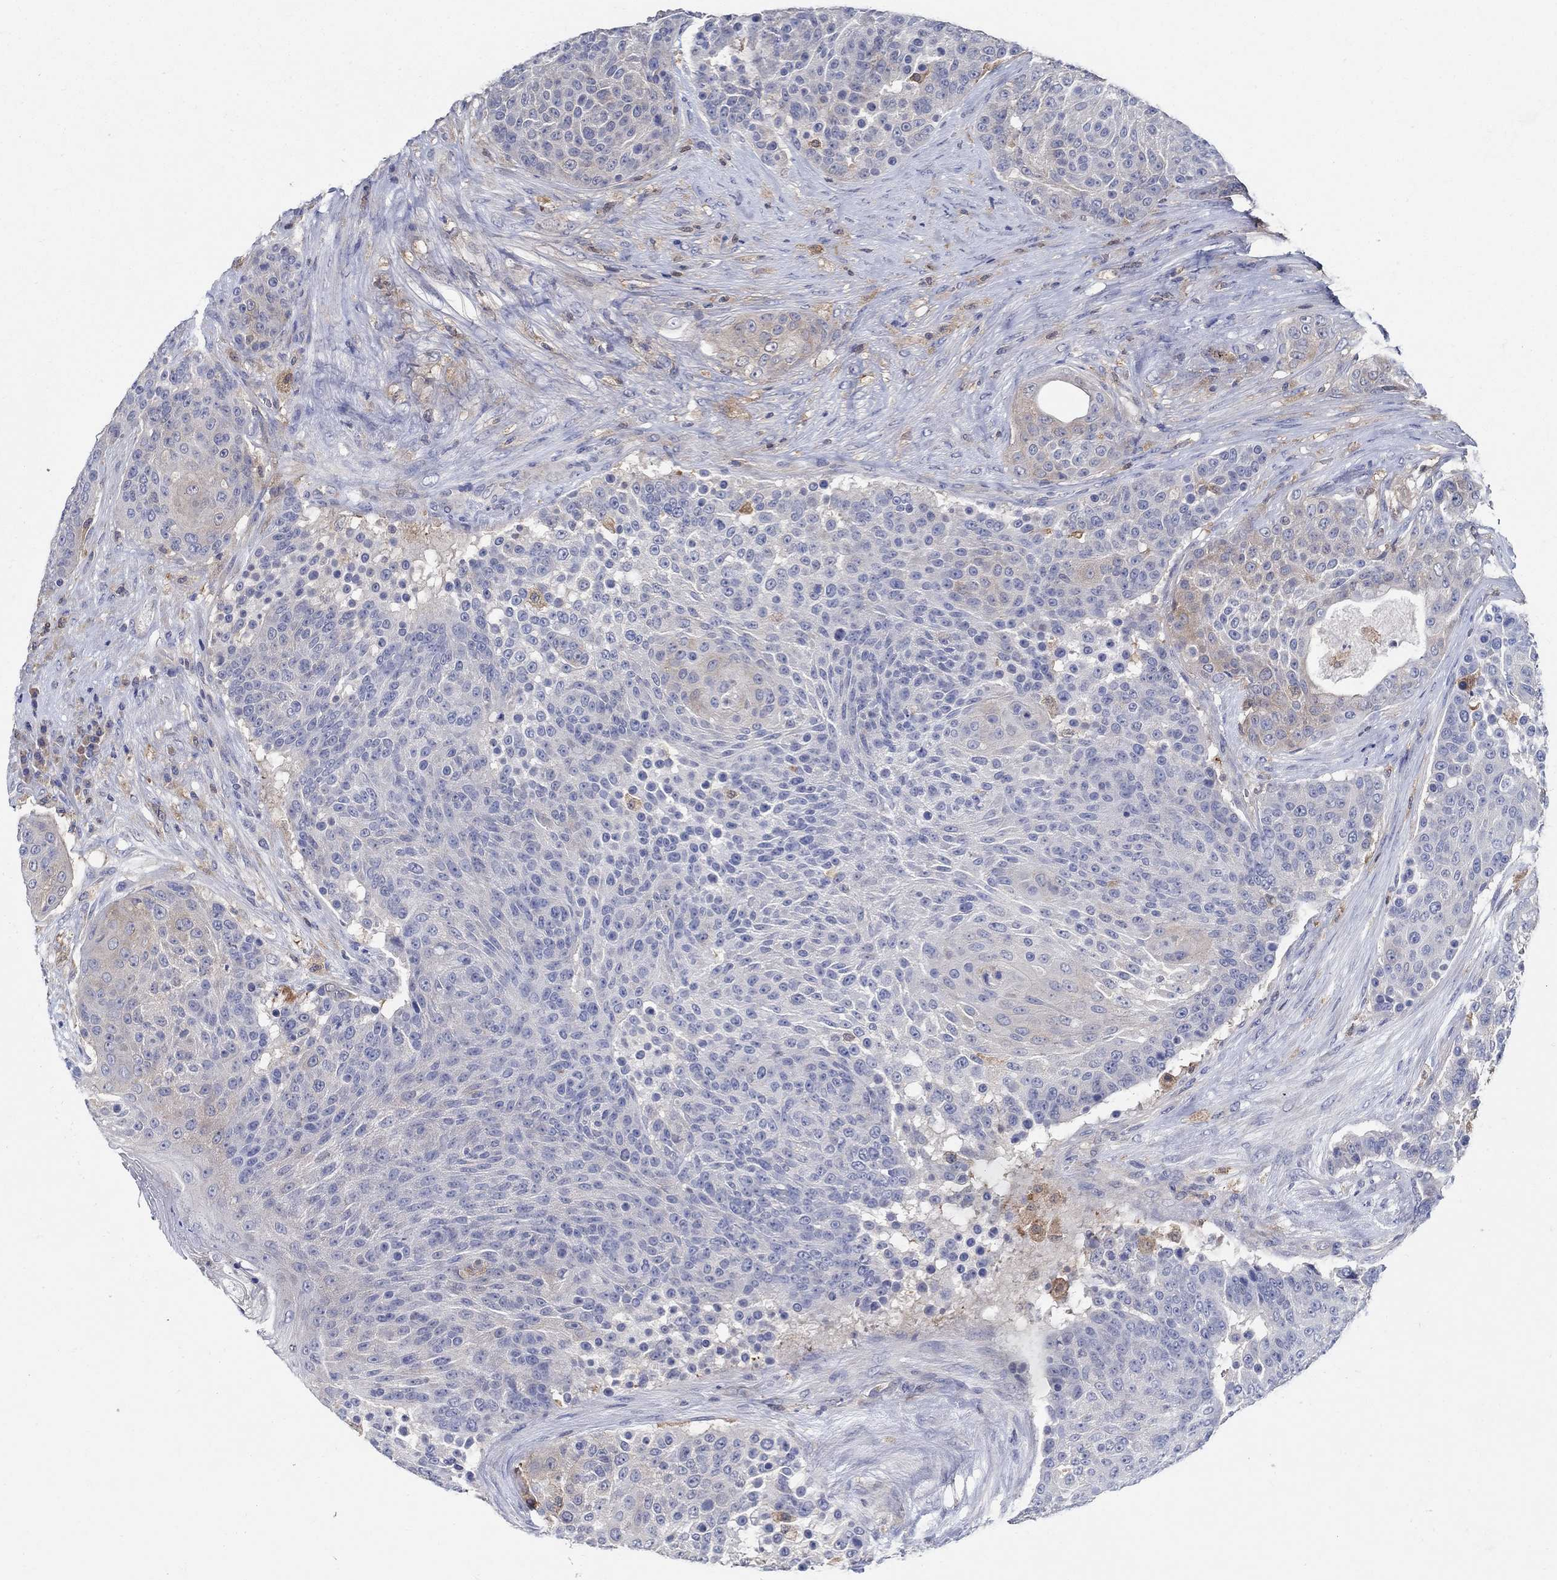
{"staining": {"intensity": "negative", "quantity": "none", "location": "none"}, "tissue": "urothelial cancer", "cell_type": "Tumor cells", "image_type": "cancer", "snomed": [{"axis": "morphology", "description": "Urothelial carcinoma, High grade"}, {"axis": "topography", "description": "Urinary bladder"}], "caption": "High-grade urothelial carcinoma was stained to show a protein in brown. There is no significant expression in tumor cells.", "gene": "MTHFR", "patient": {"sex": "female", "age": 63}}